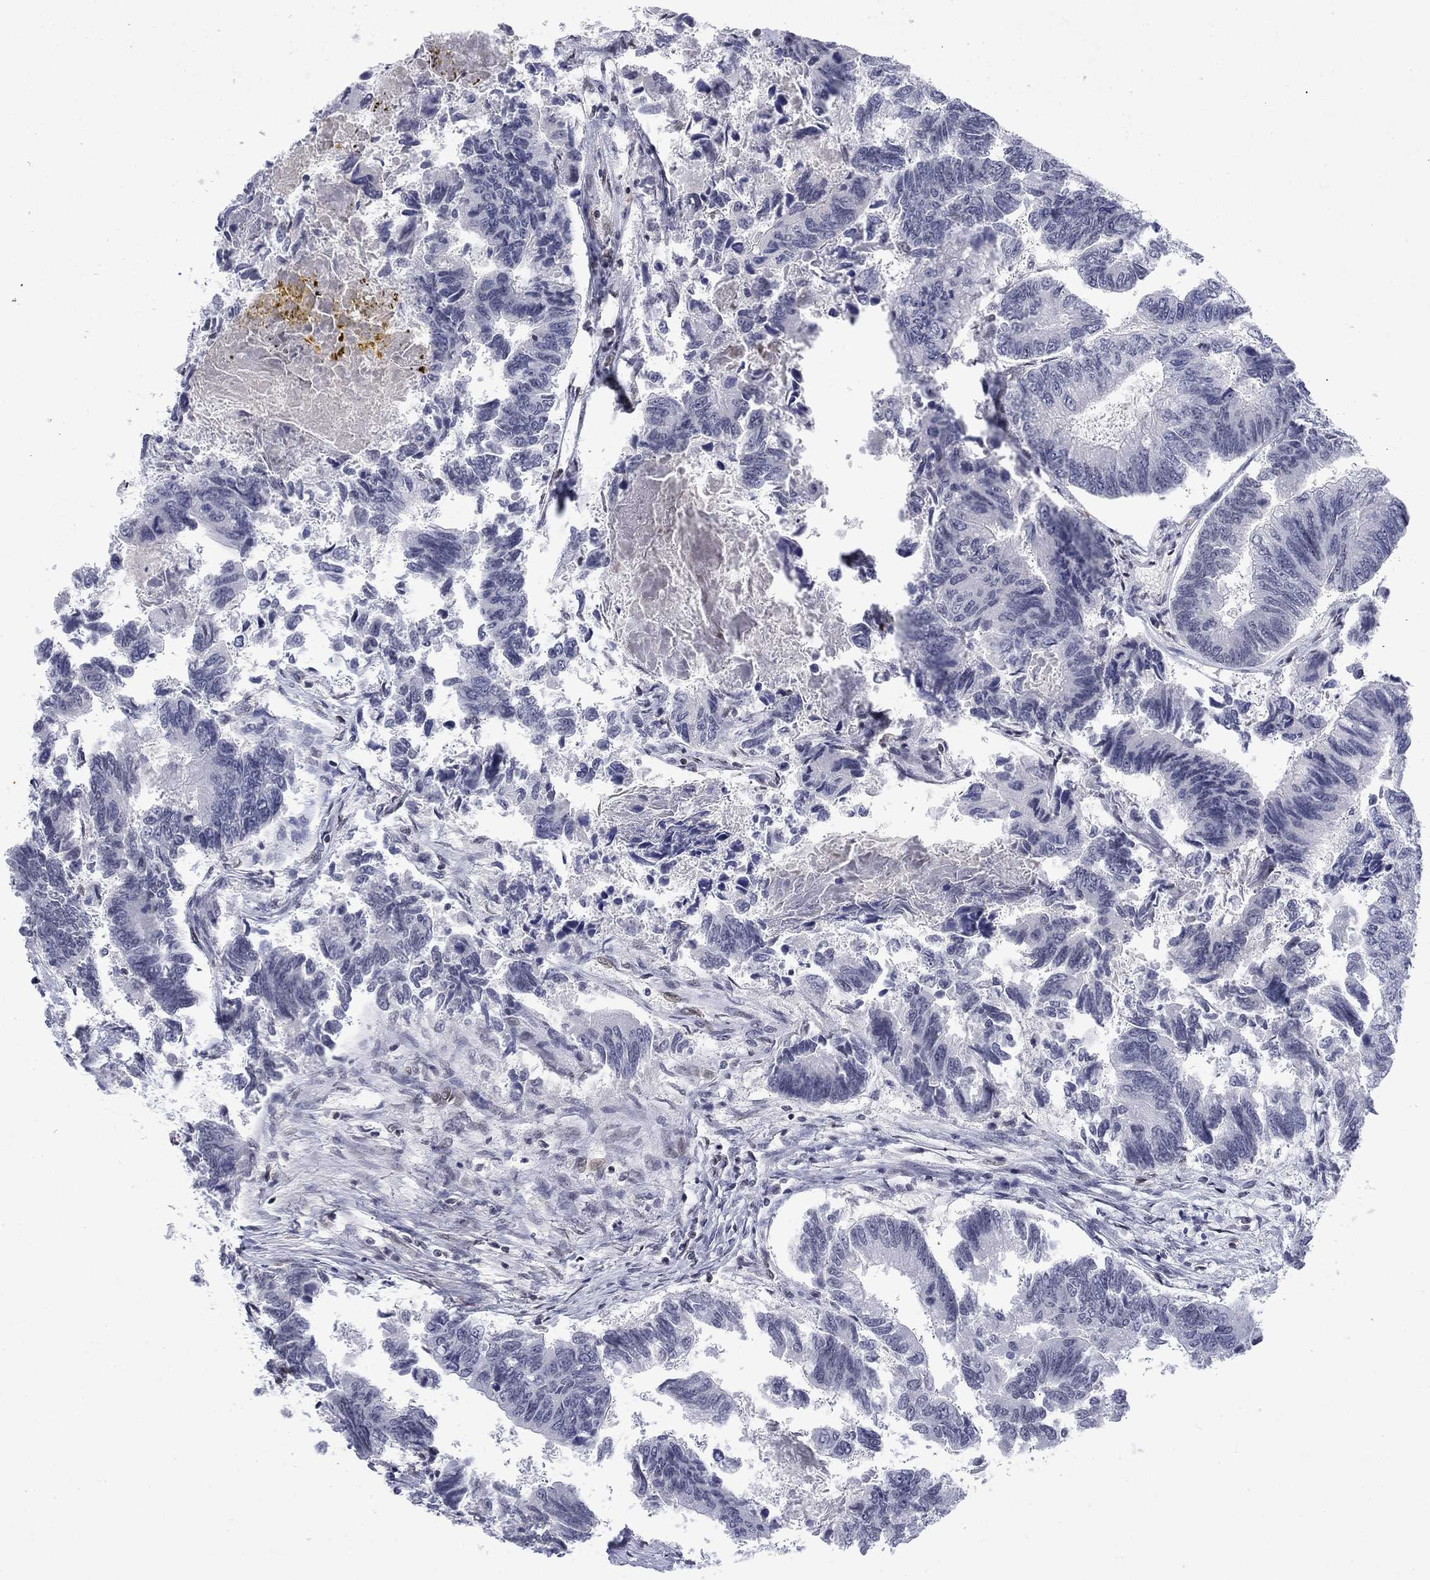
{"staining": {"intensity": "negative", "quantity": "none", "location": "none"}, "tissue": "colorectal cancer", "cell_type": "Tumor cells", "image_type": "cancer", "snomed": [{"axis": "morphology", "description": "Adenocarcinoma, NOS"}, {"axis": "topography", "description": "Colon"}], "caption": "Colorectal adenocarcinoma was stained to show a protein in brown. There is no significant staining in tumor cells.", "gene": "TOR1AIP1", "patient": {"sex": "female", "age": 65}}